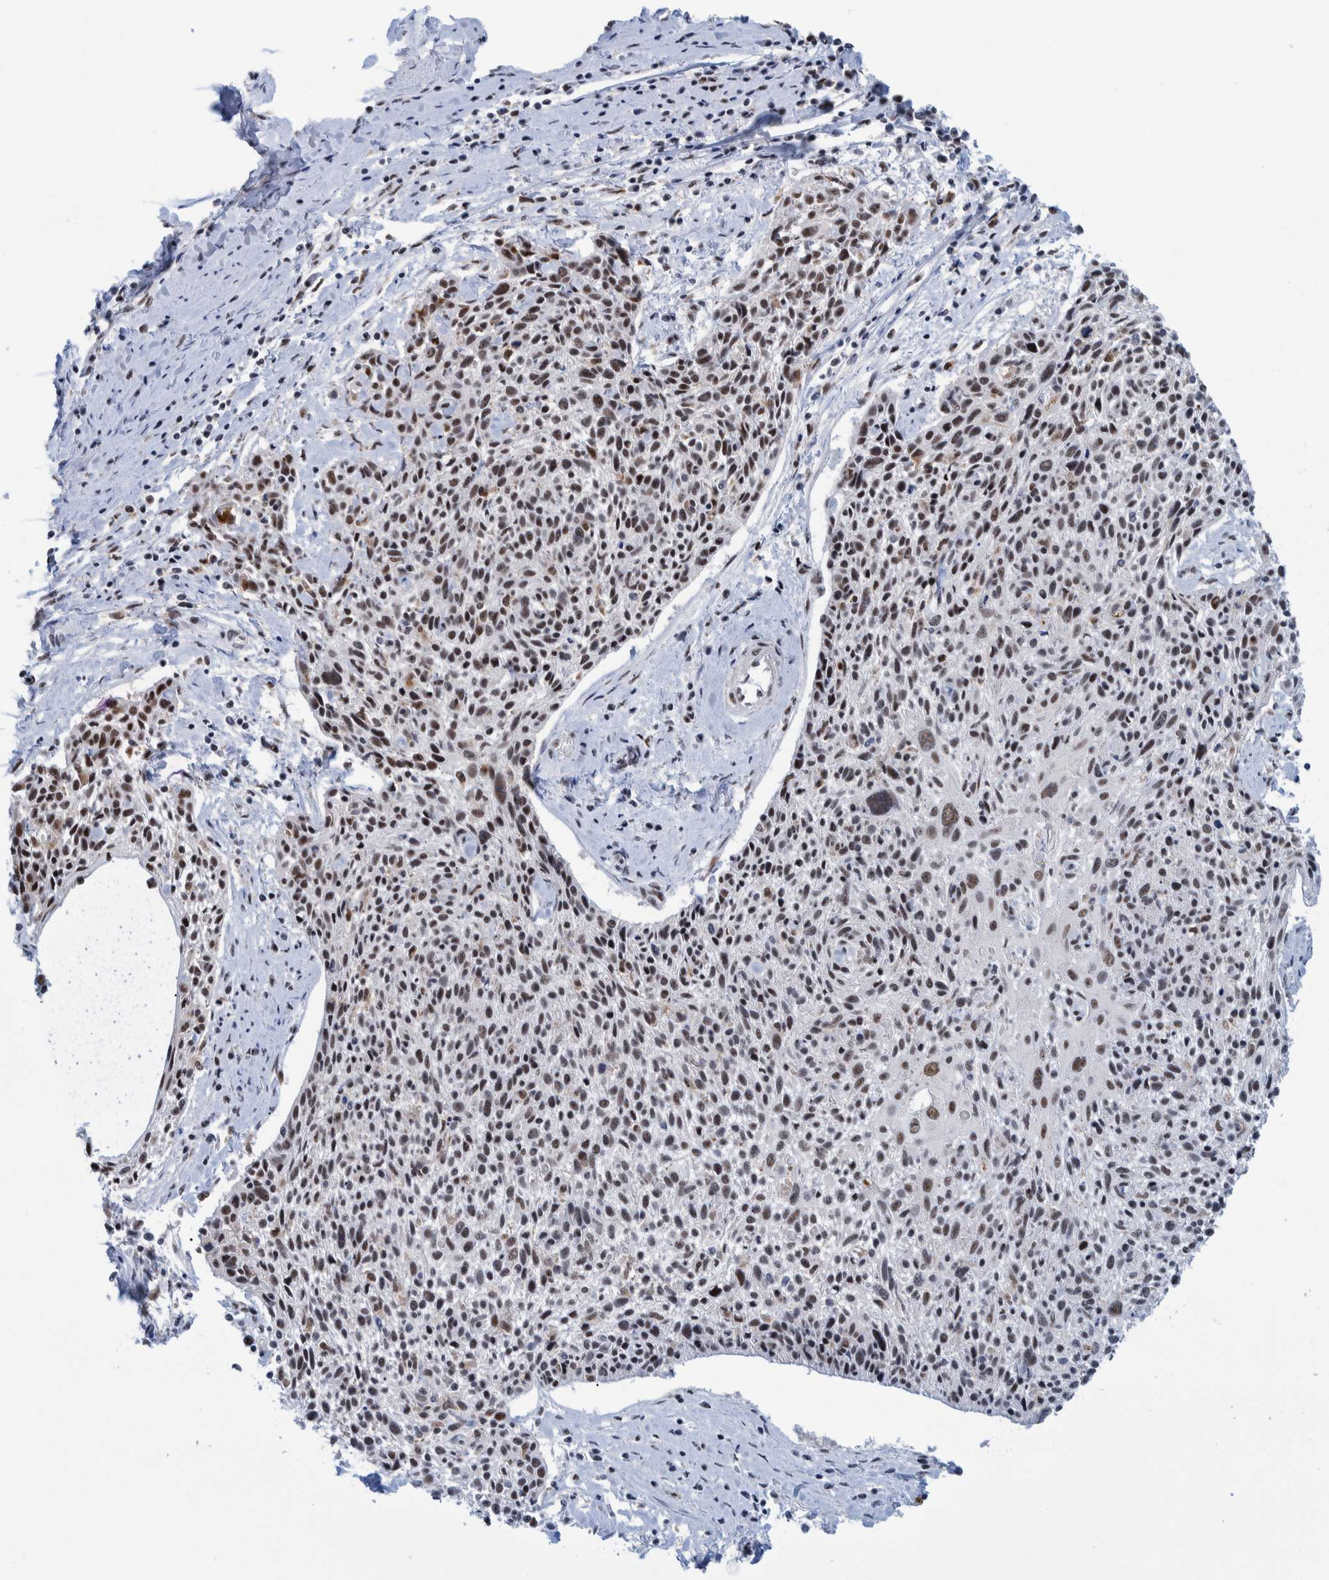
{"staining": {"intensity": "moderate", "quantity": ">75%", "location": "nuclear"}, "tissue": "cervical cancer", "cell_type": "Tumor cells", "image_type": "cancer", "snomed": [{"axis": "morphology", "description": "Squamous cell carcinoma, NOS"}, {"axis": "topography", "description": "Cervix"}], "caption": "IHC of cervical cancer reveals medium levels of moderate nuclear positivity in approximately >75% of tumor cells.", "gene": "EFTUD2", "patient": {"sex": "female", "age": 51}}